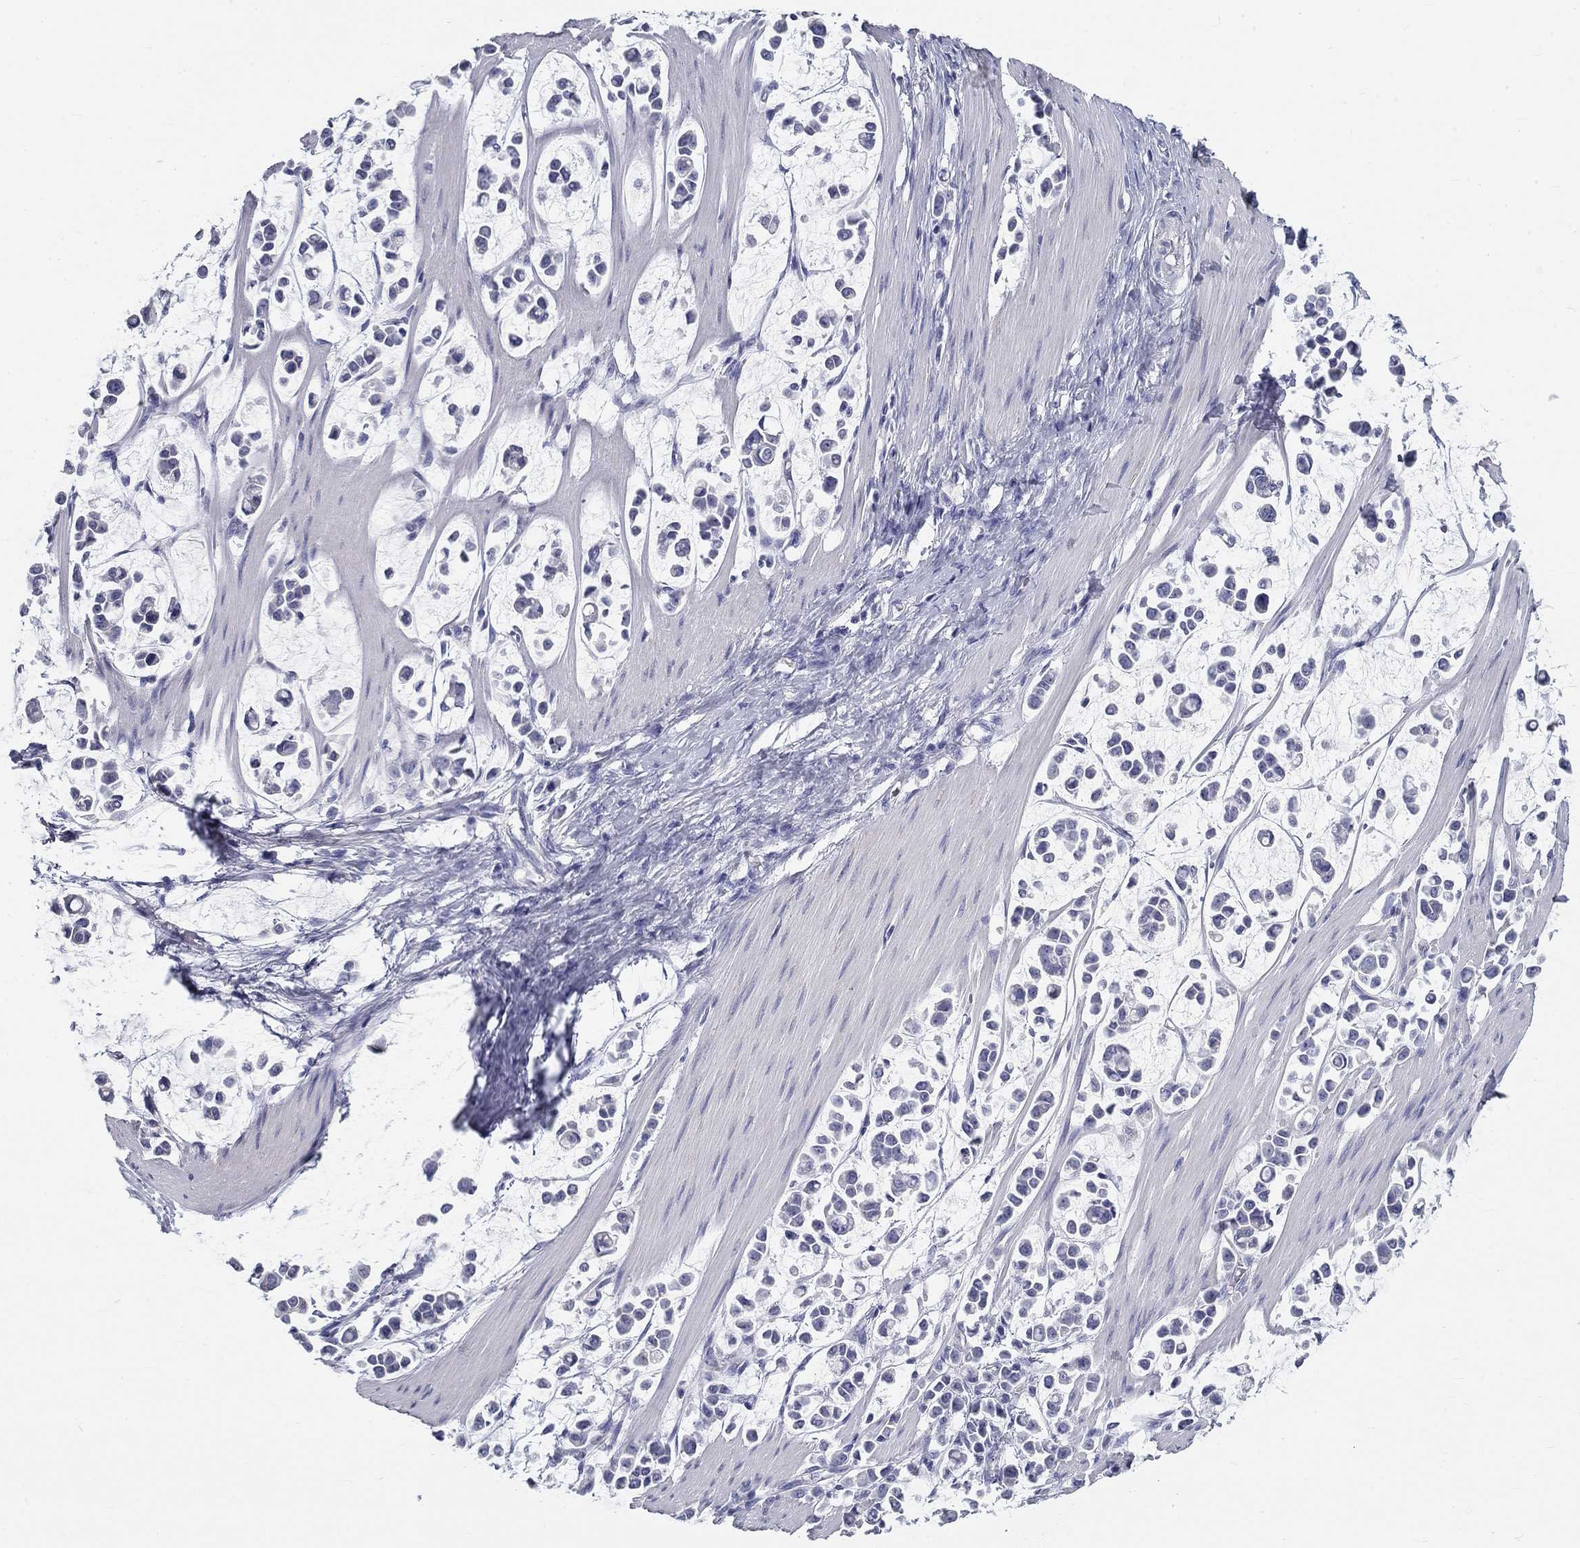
{"staining": {"intensity": "negative", "quantity": "none", "location": "none"}, "tissue": "stomach cancer", "cell_type": "Tumor cells", "image_type": "cancer", "snomed": [{"axis": "morphology", "description": "Adenocarcinoma, NOS"}, {"axis": "topography", "description": "Stomach"}], "caption": "Protein analysis of stomach adenocarcinoma exhibits no significant expression in tumor cells. (Brightfield microscopy of DAB IHC at high magnification).", "gene": "GALNTL5", "patient": {"sex": "male", "age": 82}}